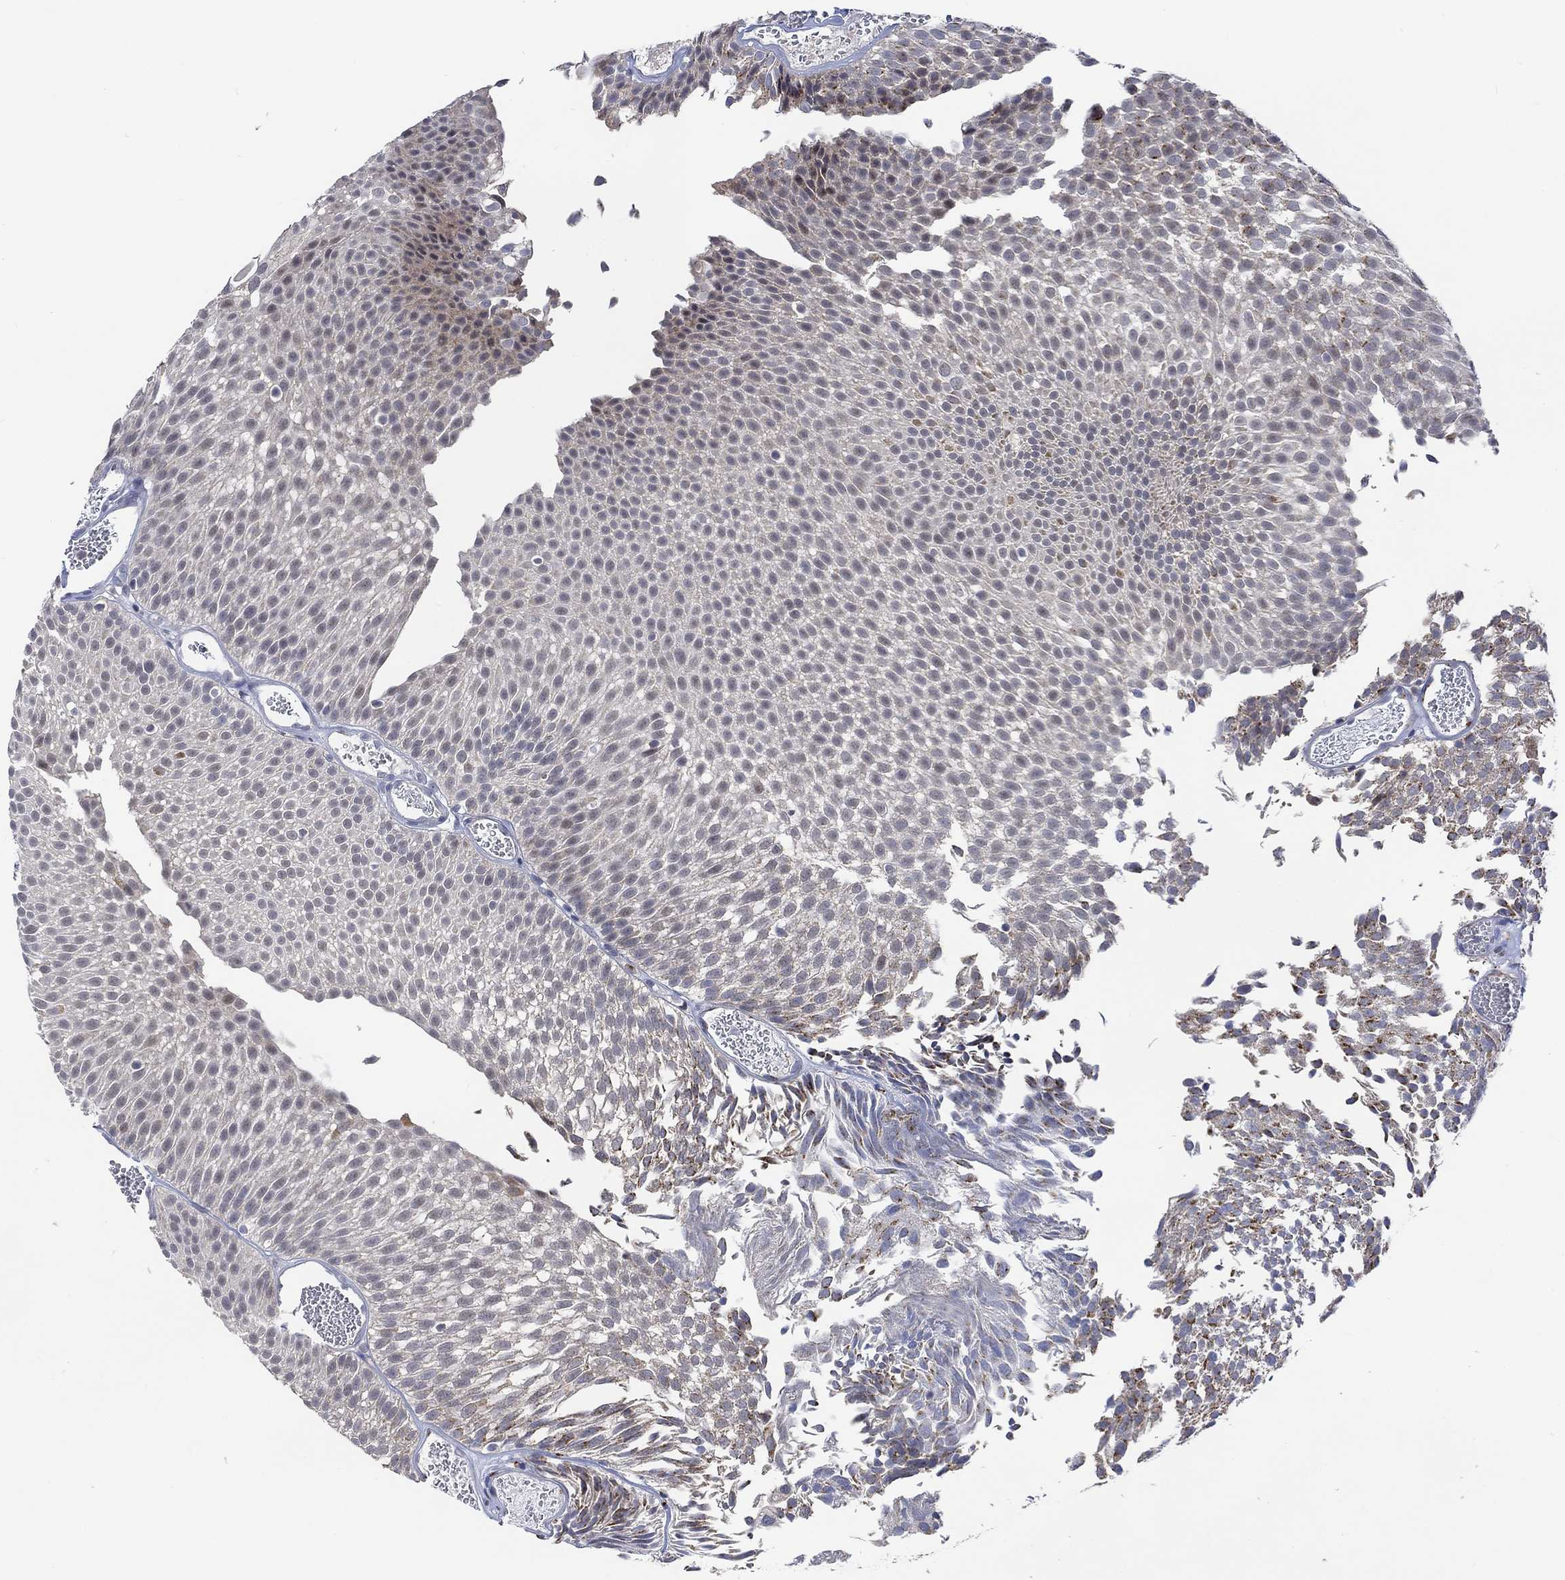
{"staining": {"intensity": "weak", "quantity": "<25%", "location": "cytoplasmic/membranous"}, "tissue": "urothelial cancer", "cell_type": "Tumor cells", "image_type": "cancer", "snomed": [{"axis": "morphology", "description": "Urothelial carcinoma, Low grade"}, {"axis": "topography", "description": "Urinary bladder"}], "caption": "The immunohistochemistry (IHC) histopathology image has no significant positivity in tumor cells of urothelial carcinoma (low-grade) tissue.", "gene": "SLC48A1", "patient": {"sex": "male", "age": 52}}